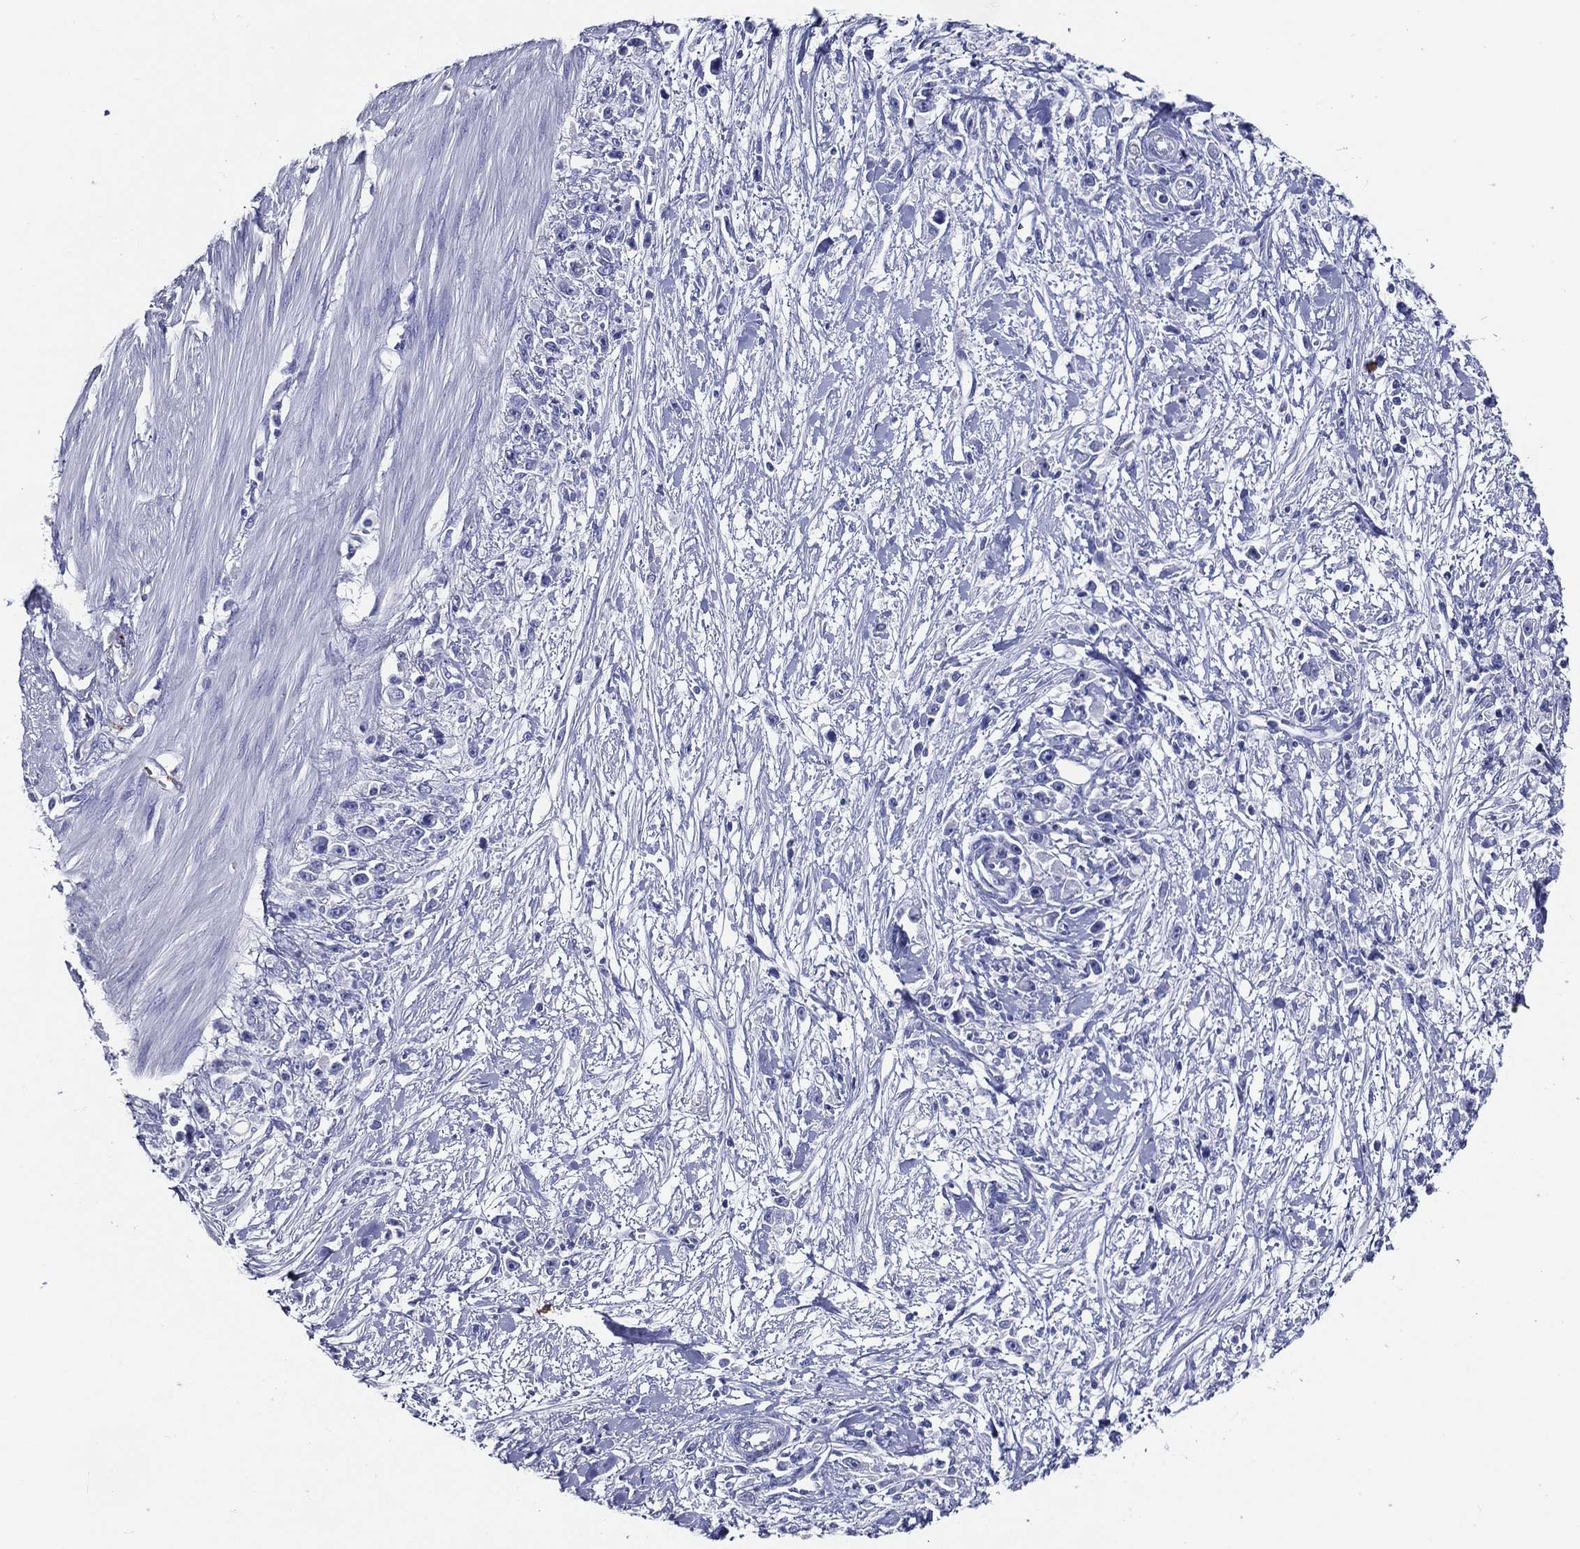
{"staining": {"intensity": "negative", "quantity": "none", "location": "none"}, "tissue": "stomach cancer", "cell_type": "Tumor cells", "image_type": "cancer", "snomed": [{"axis": "morphology", "description": "Adenocarcinoma, NOS"}, {"axis": "topography", "description": "Stomach"}], "caption": "IHC micrograph of adenocarcinoma (stomach) stained for a protein (brown), which exhibits no staining in tumor cells.", "gene": "ACE2", "patient": {"sex": "female", "age": 59}}